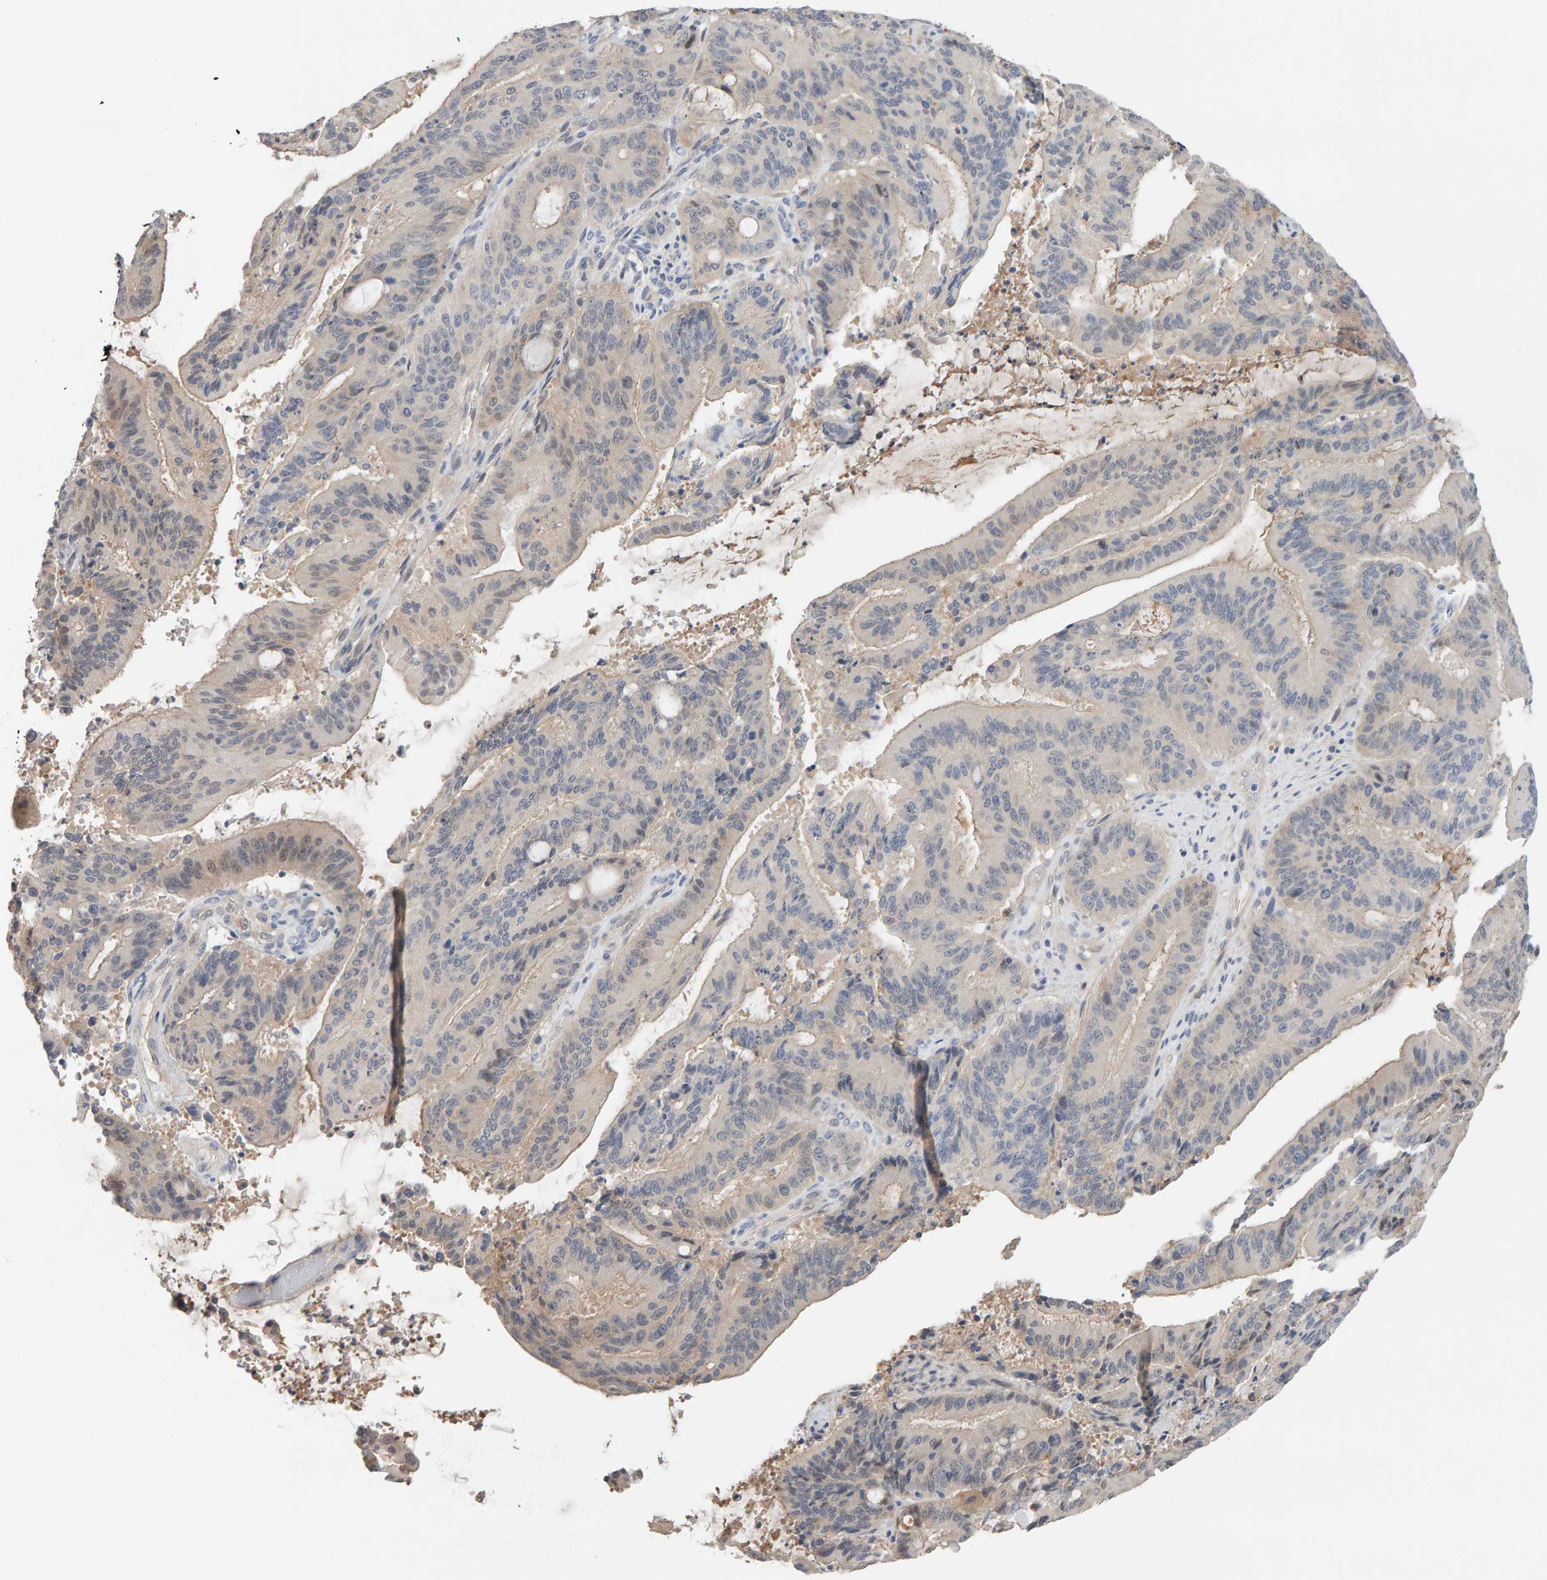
{"staining": {"intensity": "negative", "quantity": "none", "location": "none"}, "tissue": "liver cancer", "cell_type": "Tumor cells", "image_type": "cancer", "snomed": [{"axis": "morphology", "description": "Normal tissue, NOS"}, {"axis": "morphology", "description": "Cholangiocarcinoma"}, {"axis": "topography", "description": "Liver"}, {"axis": "topography", "description": "Peripheral nerve tissue"}], "caption": "Image shows no protein staining in tumor cells of liver cancer tissue.", "gene": "GFUS", "patient": {"sex": "female", "age": 73}}